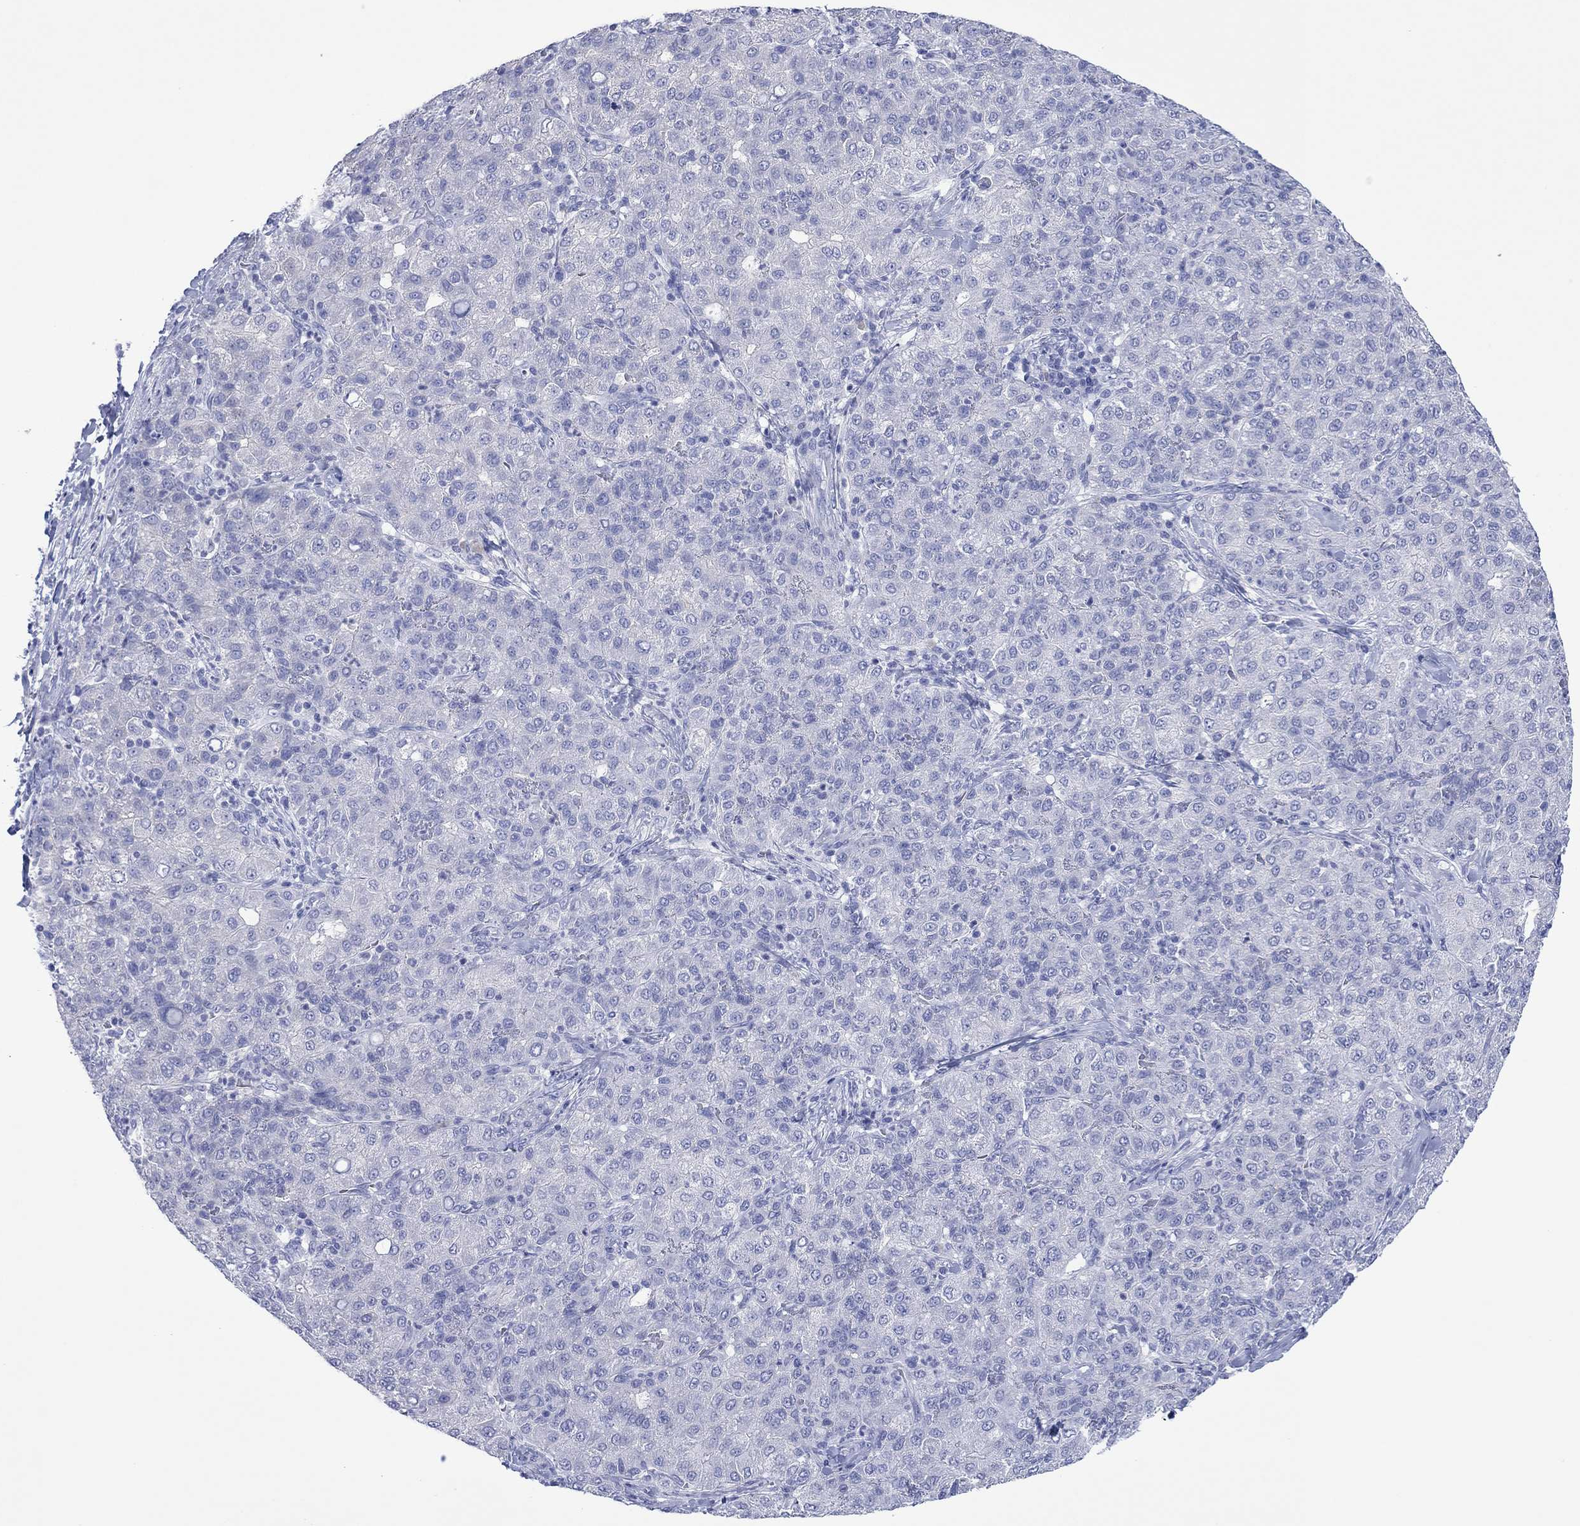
{"staining": {"intensity": "negative", "quantity": "none", "location": "none"}, "tissue": "liver cancer", "cell_type": "Tumor cells", "image_type": "cancer", "snomed": [{"axis": "morphology", "description": "Carcinoma, Hepatocellular, NOS"}, {"axis": "topography", "description": "Liver"}], "caption": "DAB (3,3'-diaminobenzidine) immunohistochemical staining of liver cancer displays no significant staining in tumor cells.", "gene": "MLANA", "patient": {"sex": "male", "age": 65}}